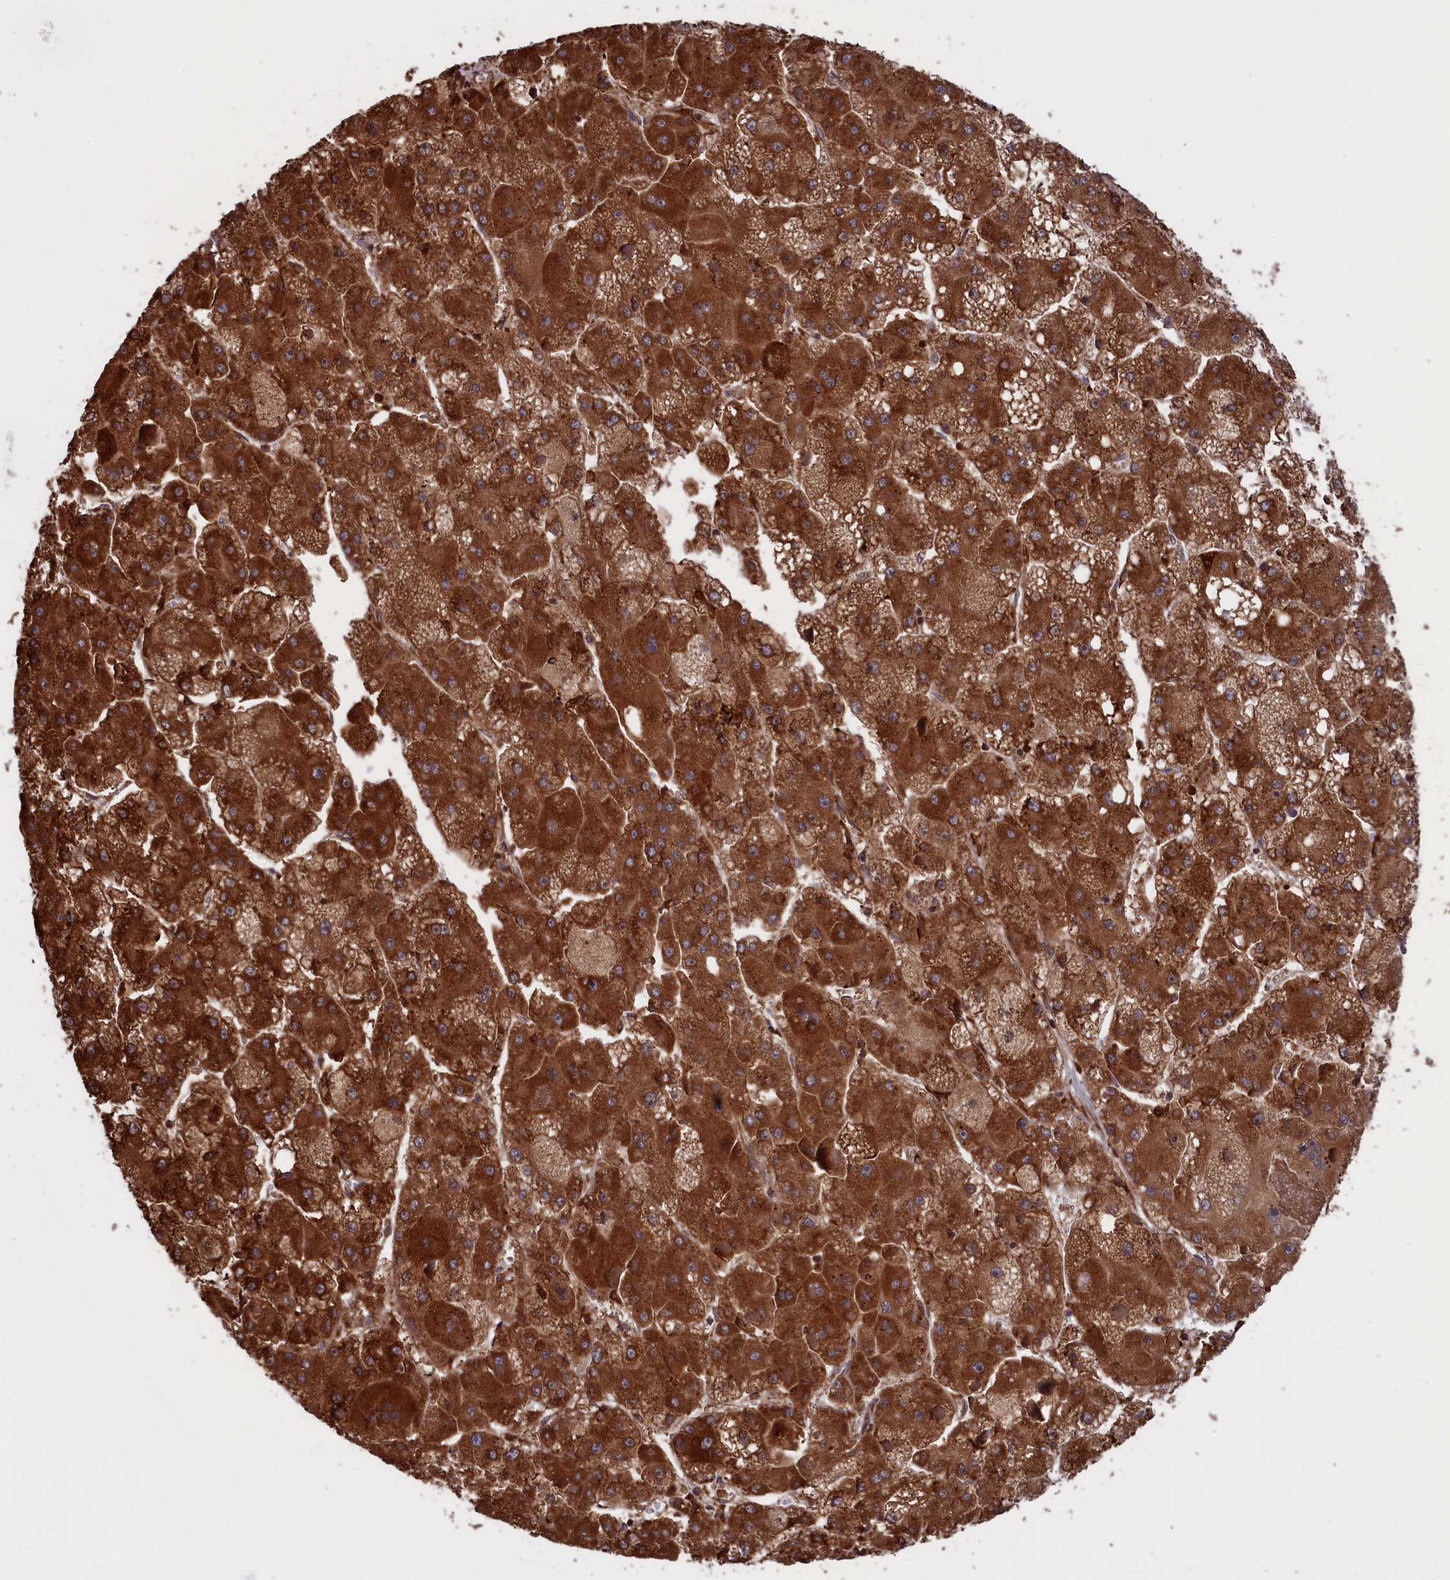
{"staining": {"intensity": "strong", "quantity": ">75%", "location": "cytoplasmic/membranous"}, "tissue": "liver cancer", "cell_type": "Tumor cells", "image_type": "cancer", "snomed": [{"axis": "morphology", "description": "Carcinoma, Hepatocellular, NOS"}, {"axis": "topography", "description": "Liver"}], "caption": "There is high levels of strong cytoplasmic/membranous expression in tumor cells of hepatocellular carcinoma (liver), as demonstrated by immunohistochemical staining (brown color).", "gene": "PLA2G4C", "patient": {"sex": "female", "age": 73}}